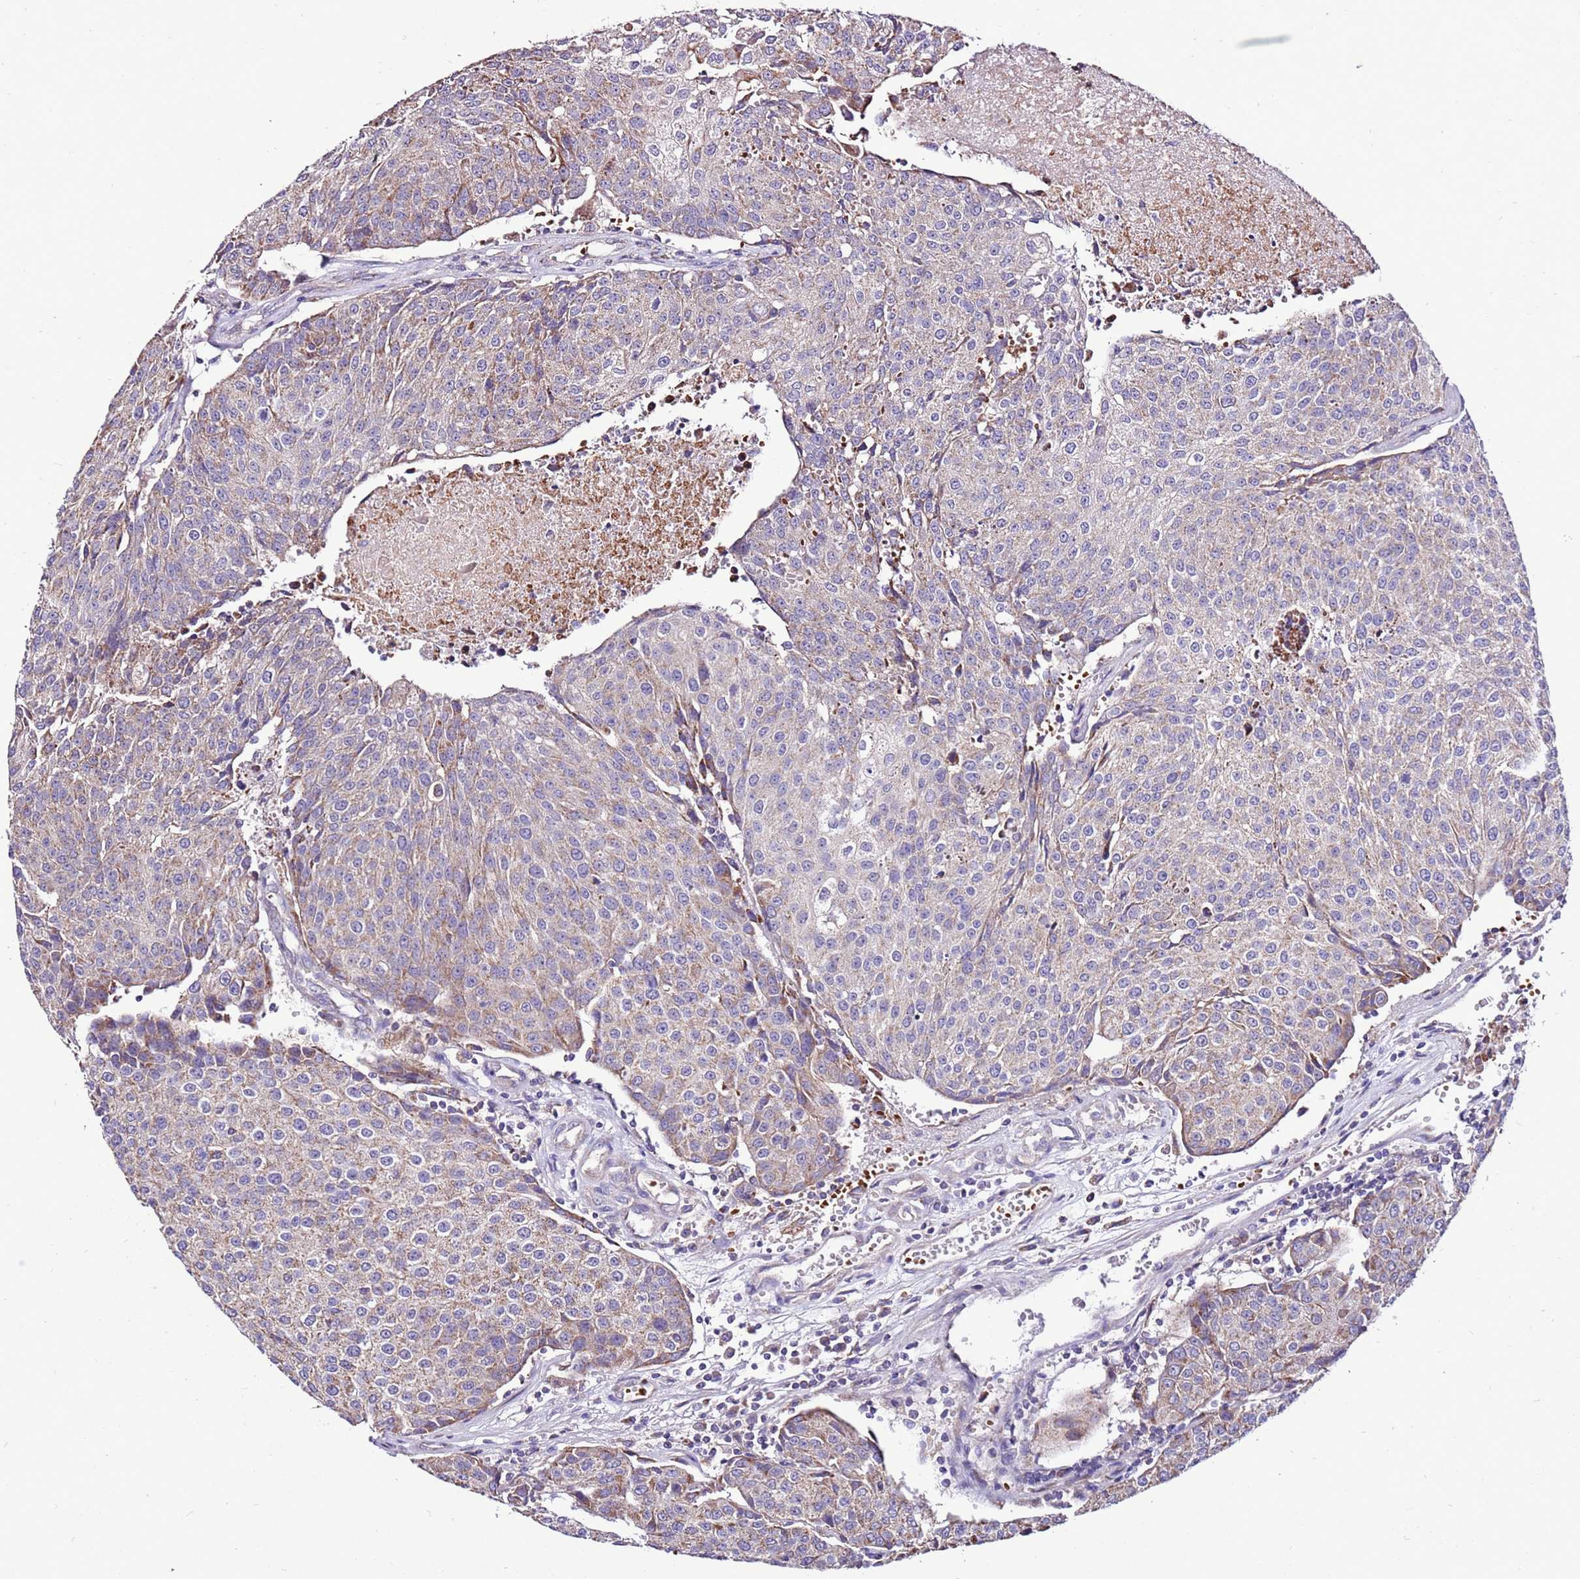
{"staining": {"intensity": "weak", "quantity": "25%-75%", "location": "cytoplasmic/membranous"}, "tissue": "urothelial cancer", "cell_type": "Tumor cells", "image_type": "cancer", "snomed": [{"axis": "morphology", "description": "Urothelial carcinoma, High grade"}, {"axis": "topography", "description": "Urinary bladder"}], "caption": "Immunohistochemistry (IHC) of urothelial cancer demonstrates low levels of weak cytoplasmic/membranous staining in approximately 25%-75% of tumor cells. Nuclei are stained in blue.", "gene": "SPSB3", "patient": {"sex": "female", "age": 85}}